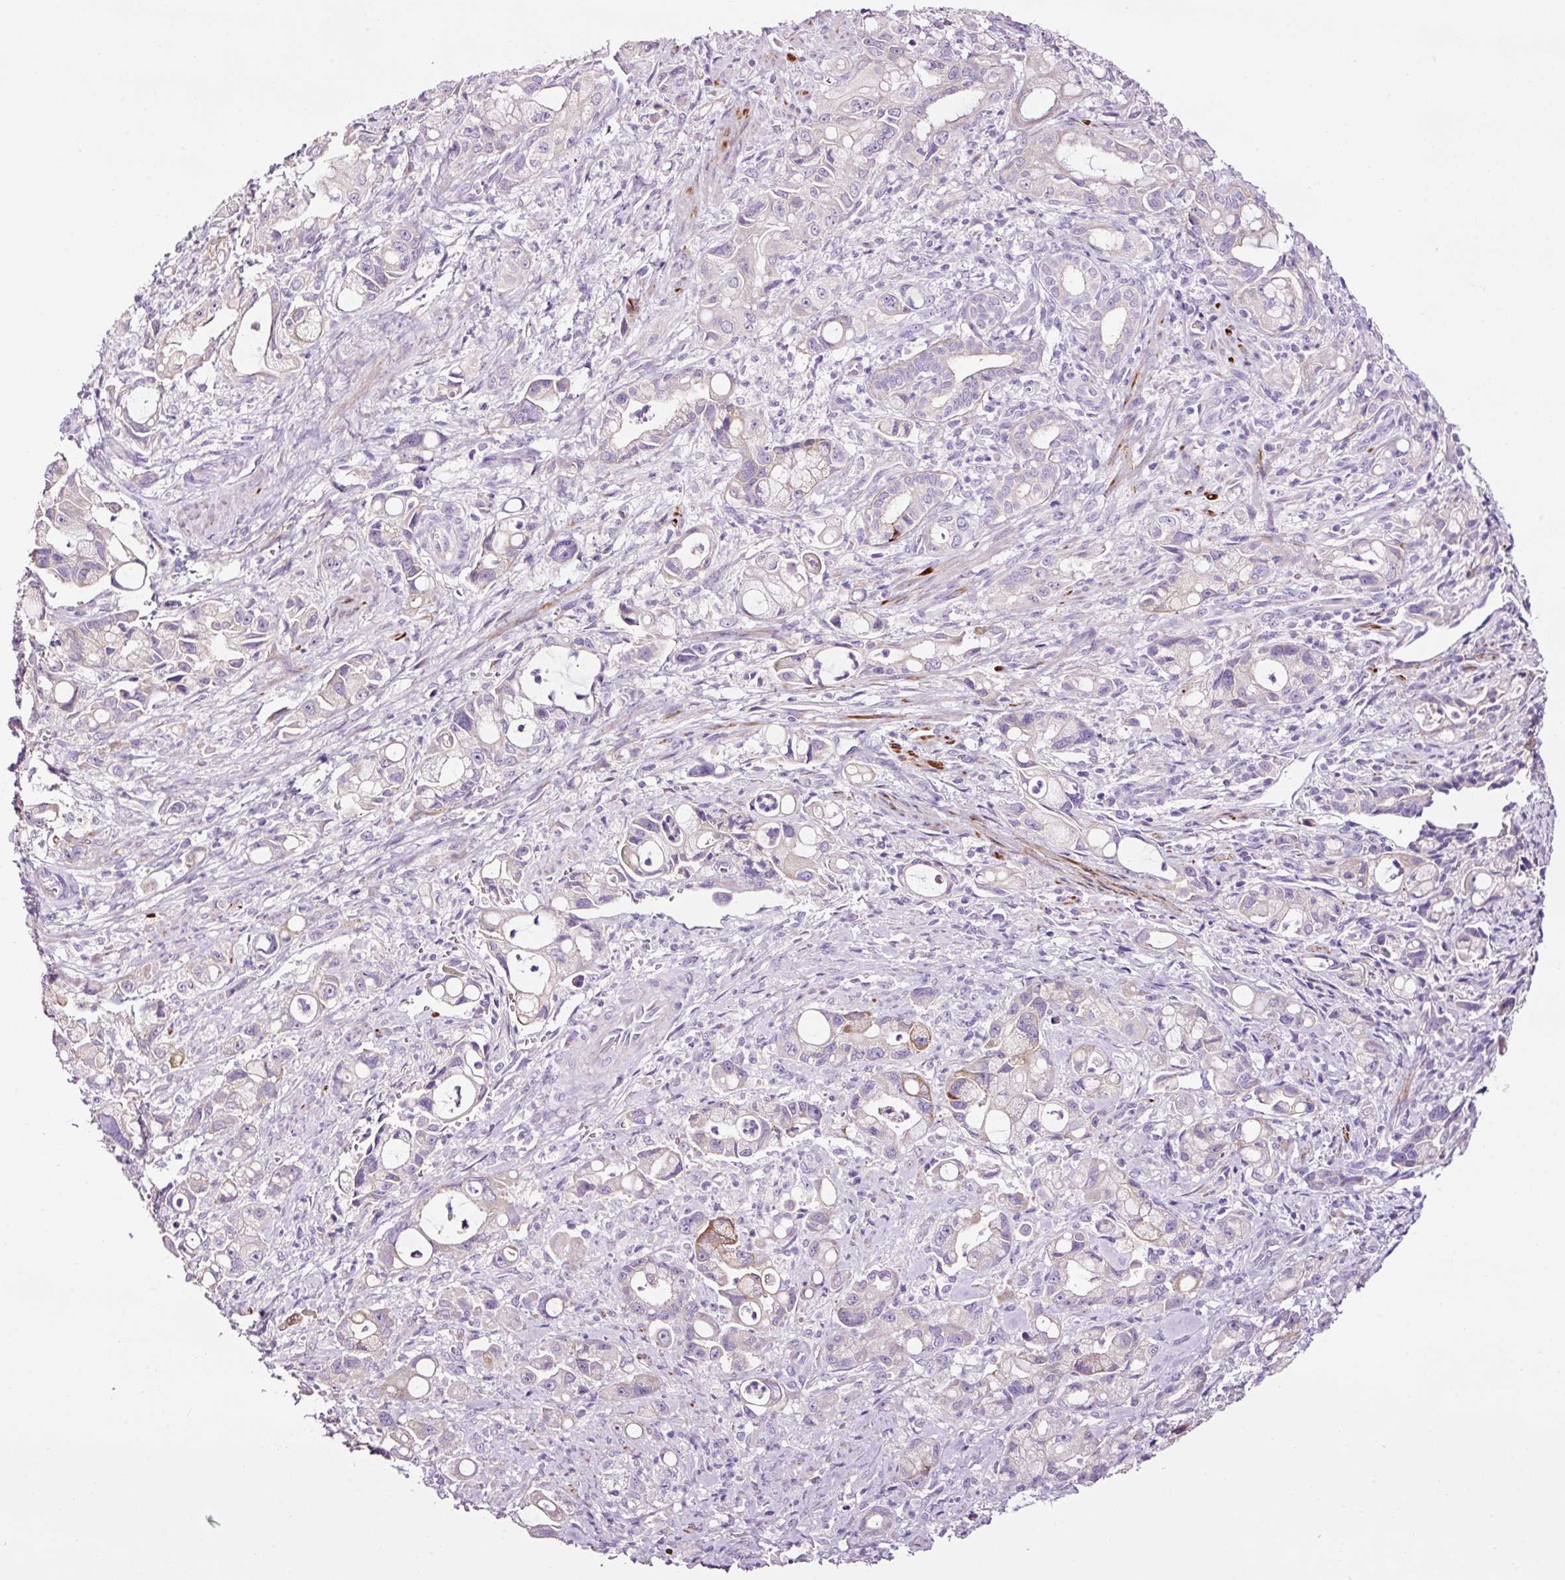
{"staining": {"intensity": "weak", "quantity": "<25%", "location": "cytoplasmic/membranous"}, "tissue": "pancreatic cancer", "cell_type": "Tumor cells", "image_type": "cancer", "snomed": [{"axis": "morphology", "description": "Adenocarcinoma, NOS"}, {"axis": "topography", "description": "Pancreas"}], "caption": "Human adenocarcinoma (pancreatic) stained for a protein using immunohistochemistry displays no staining in tumor cells.", "gene": "PAM", "patient": {"sex": "male", "age": 68}}